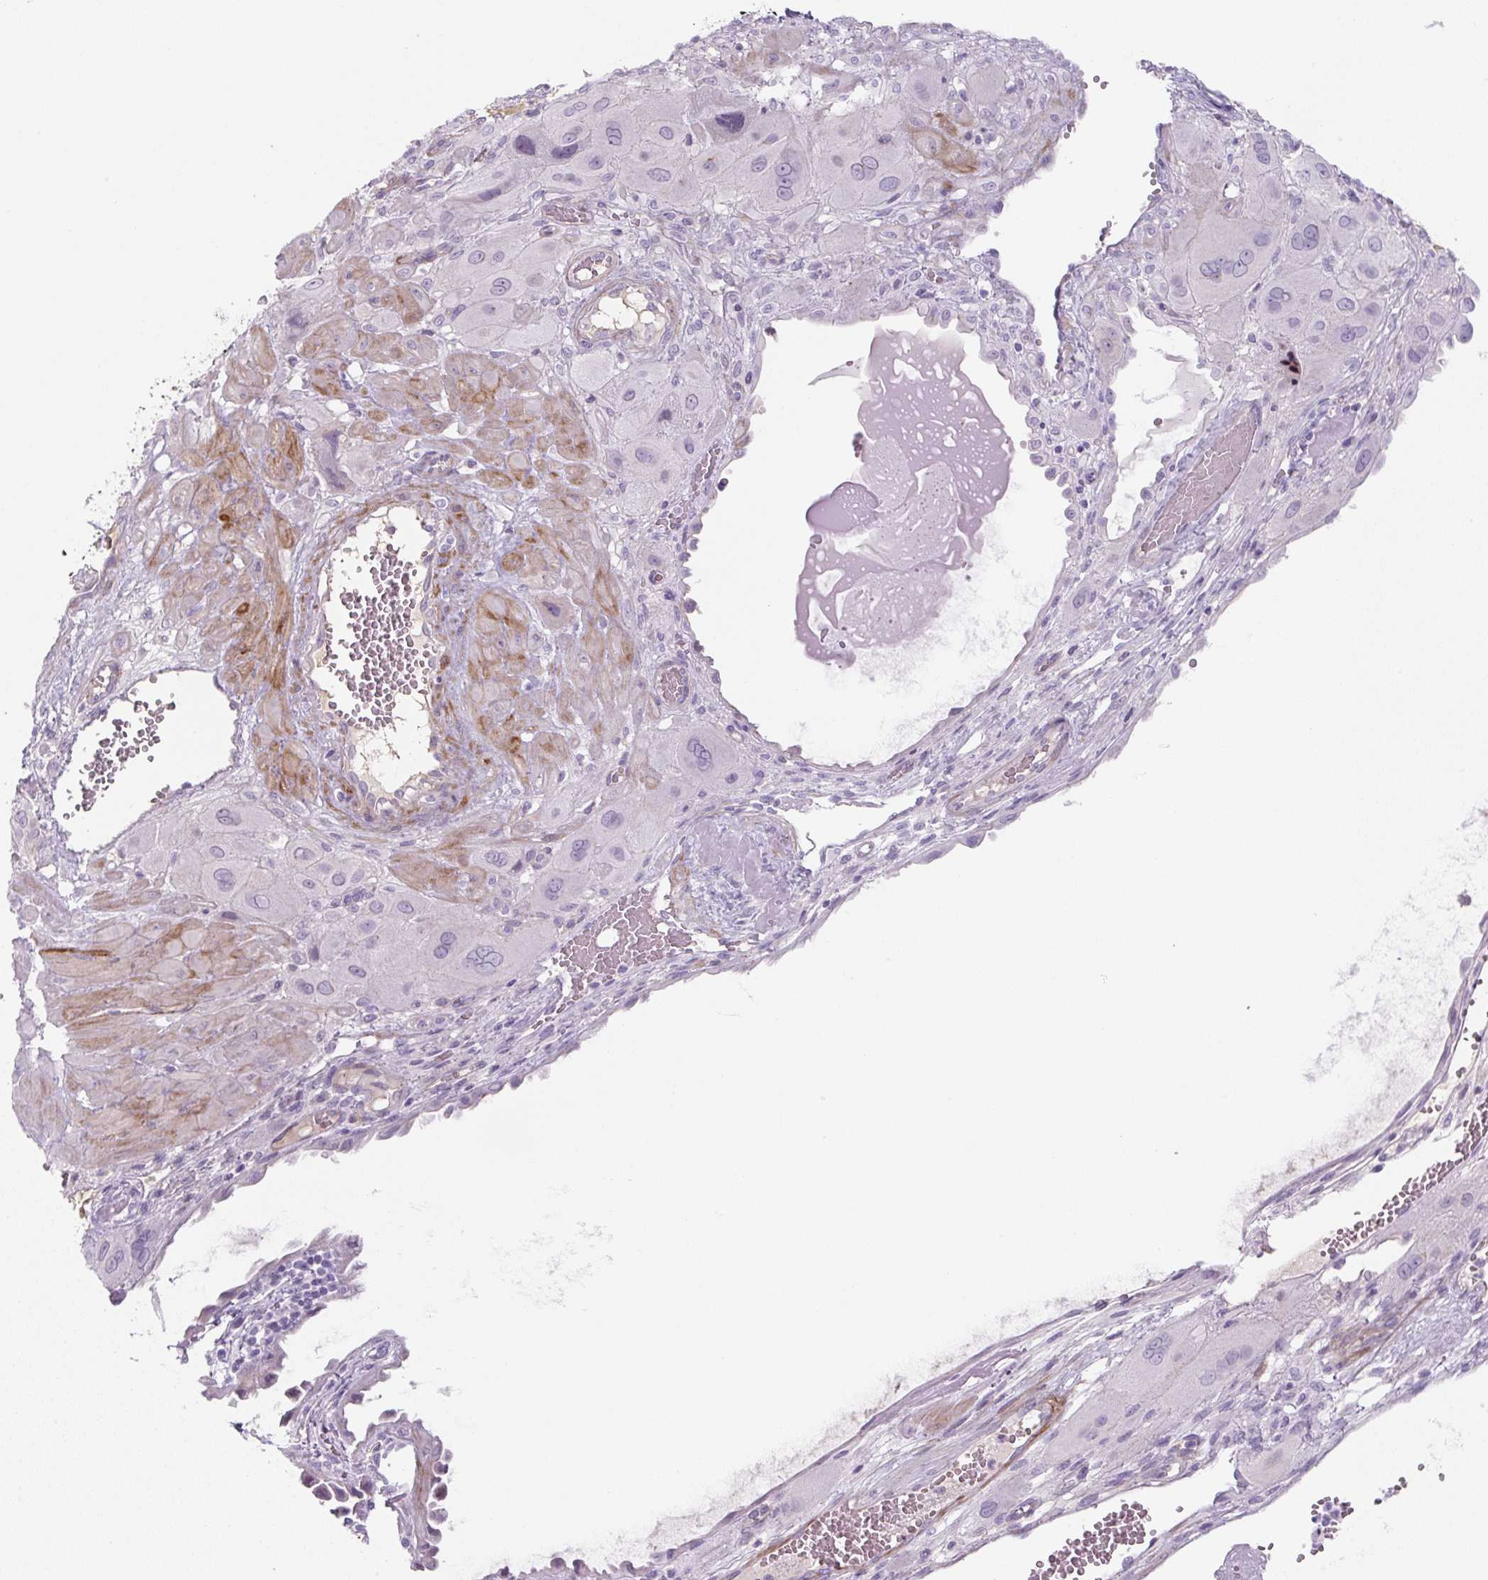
{"staining": {"intensity": "negative", "quantity": "none", "location": "none"}, "tissue": "cervical cancer", "cell_type": "Tumor cells", "image_type": "cancer", "snomed": [{"axis": "morphology", "description": "Squamous cell carcinoma, NOS"}, {"axis": "topography", "description": "Cervix"}], "caption": "Protein analysis of squamous cell carcinoma (cervical) exhibits no significant staining in tumor cells.", "gene": "PRM1", "patient": {"sex": "female", "age": 34}}